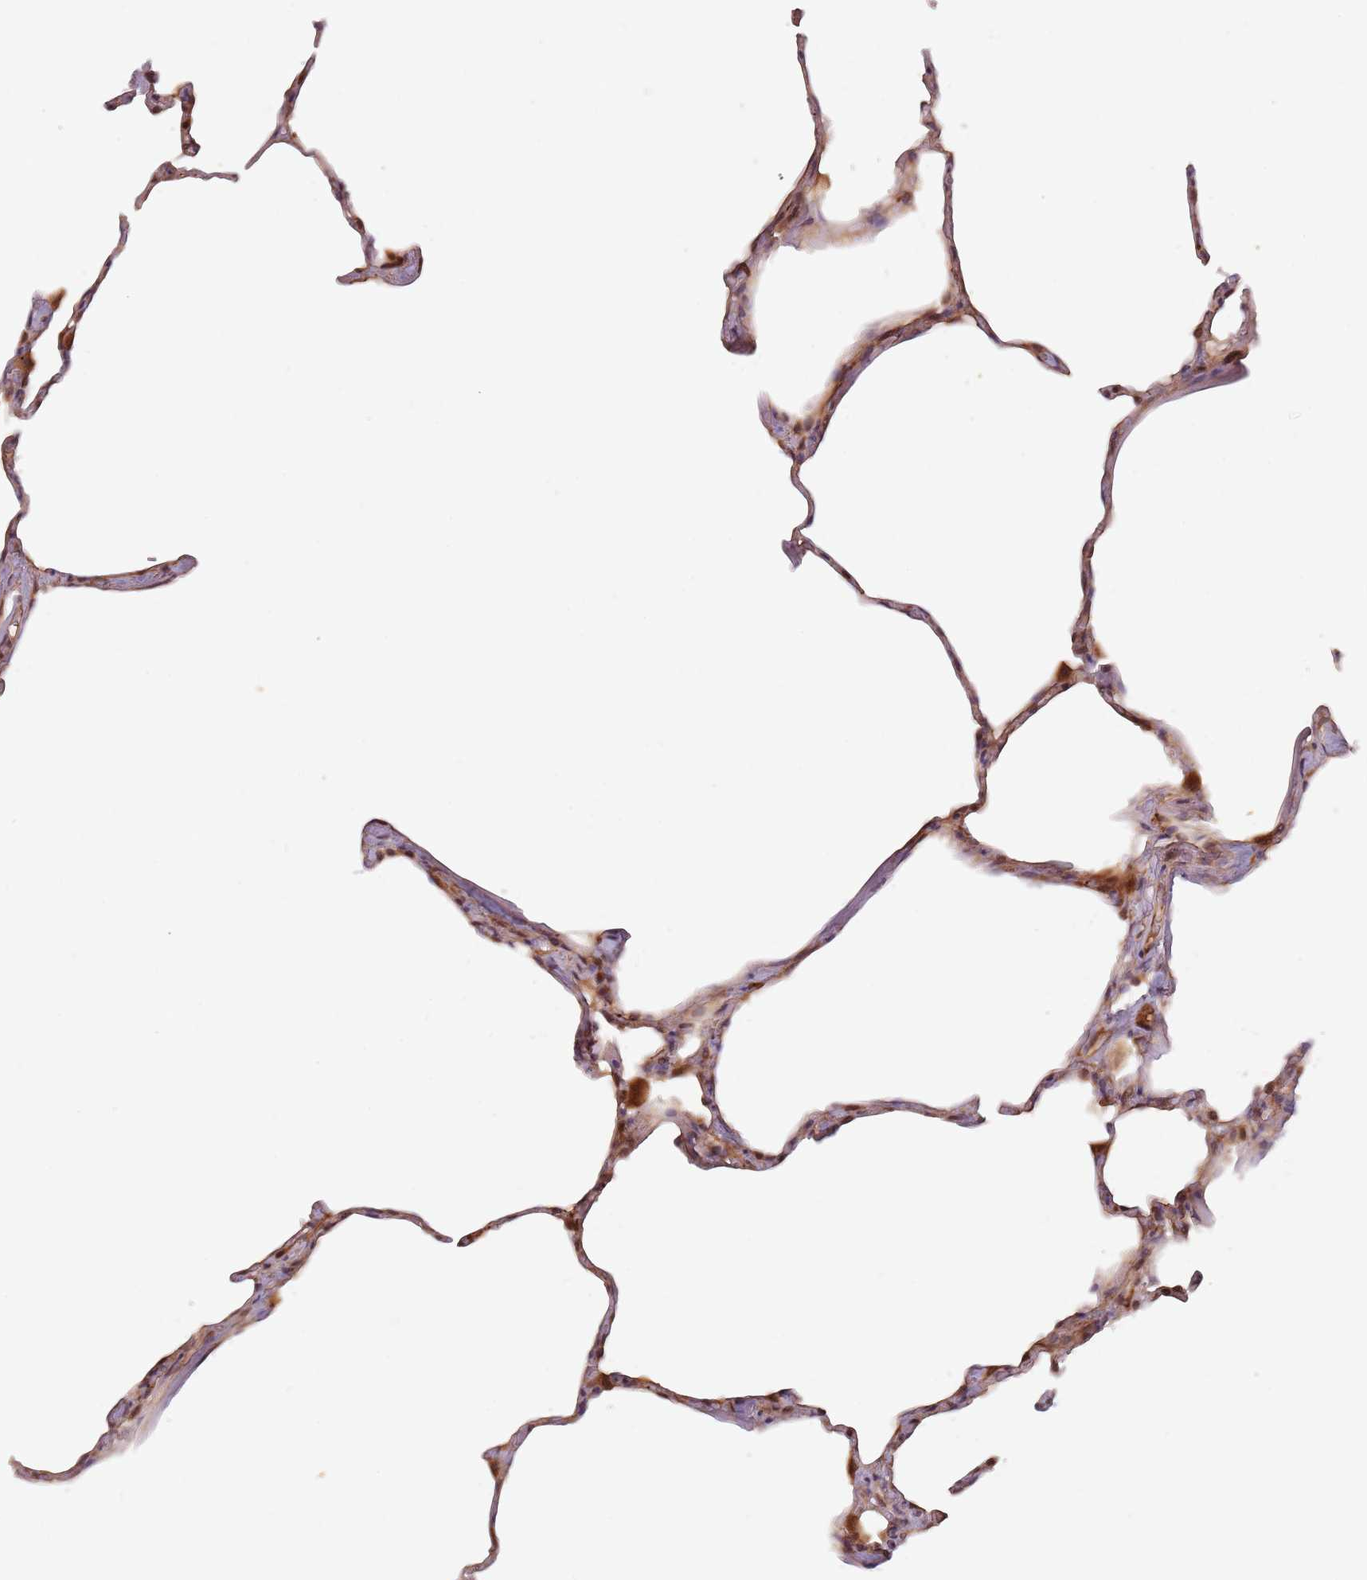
{"staining": {"intensity": "weak", "quantity": "25%-75%", "location": "cytoplasmic/membranous"}, "tissue": "lung", "cell_type": "Alveolar cells", "image_type": "normal", "snomed": [{"axis": "morphology", "description": "Normal tissue, NOS"}, {"axis": "topography", "description": "Lung"}], "caption": "Protein staining of unremarkable lung shows weak cytoplasmic/membranous staining in approximately 25%-75% of alveolar cells.", "gene": "GPR180", "patient": {"sex": "male", "age": 65}}